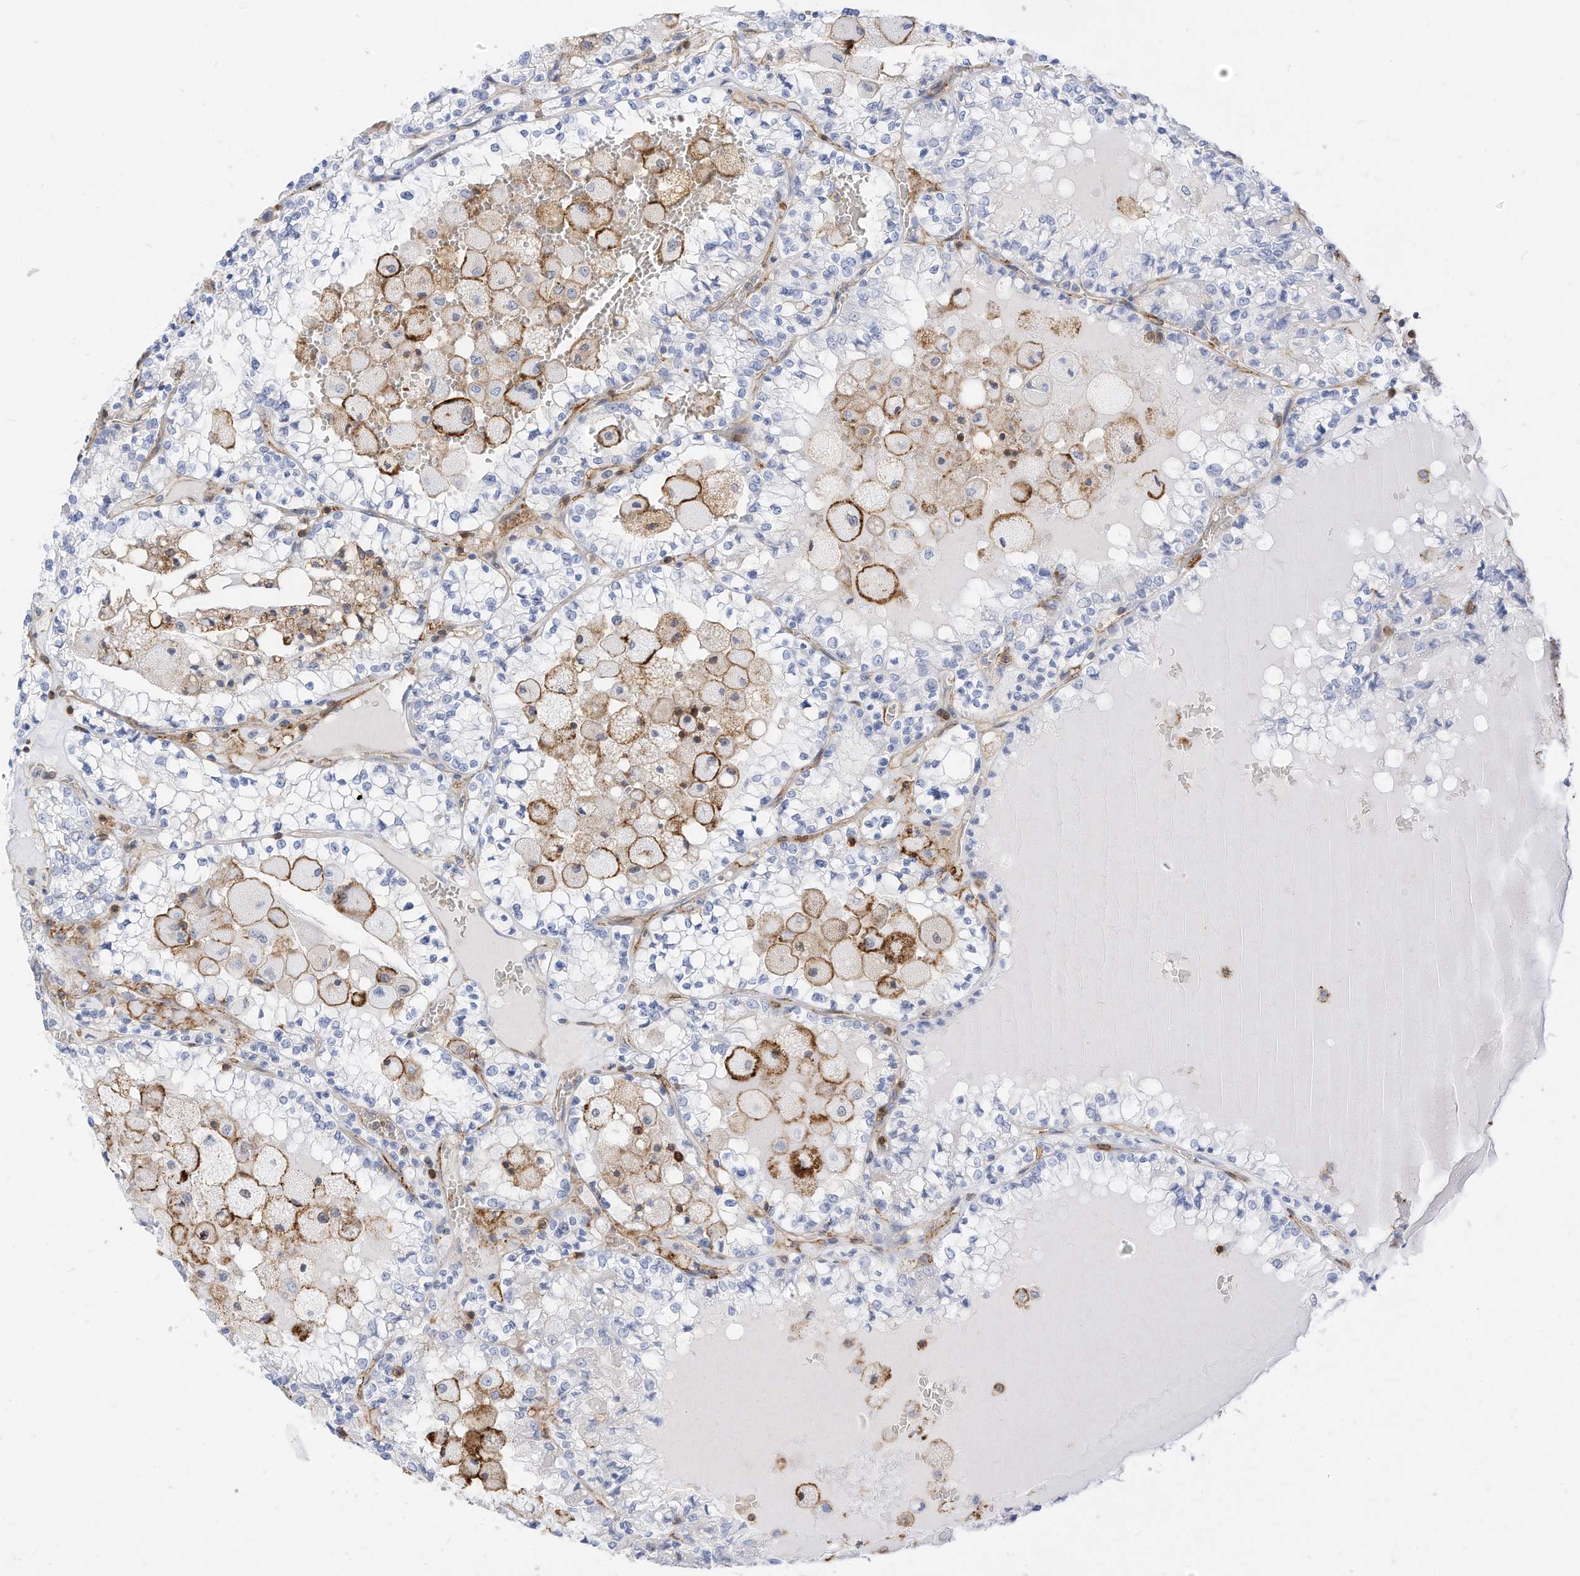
{"staining": {"intensity": "negative", "quantity": "none", "location": "none"}, "tissue": "renal cancer", "cell_type": "Tumor cells", "image_type": "cancer", "snomed": [{"axis": "morphology", "description": "Adenocarcinoma, NOS"}, {"axis": "topography", "description": "Kidney"}], "caption": "IHC micrograph of human renal adenocarcinoma stained for a protein (brown), which exhibits no positivity in tumor cells. (DAB (3,3'-diaminobenzidine) IHC, high magnification).", "gene": "TXNDC9", "patient": {"sex": "female", "age": 56}}